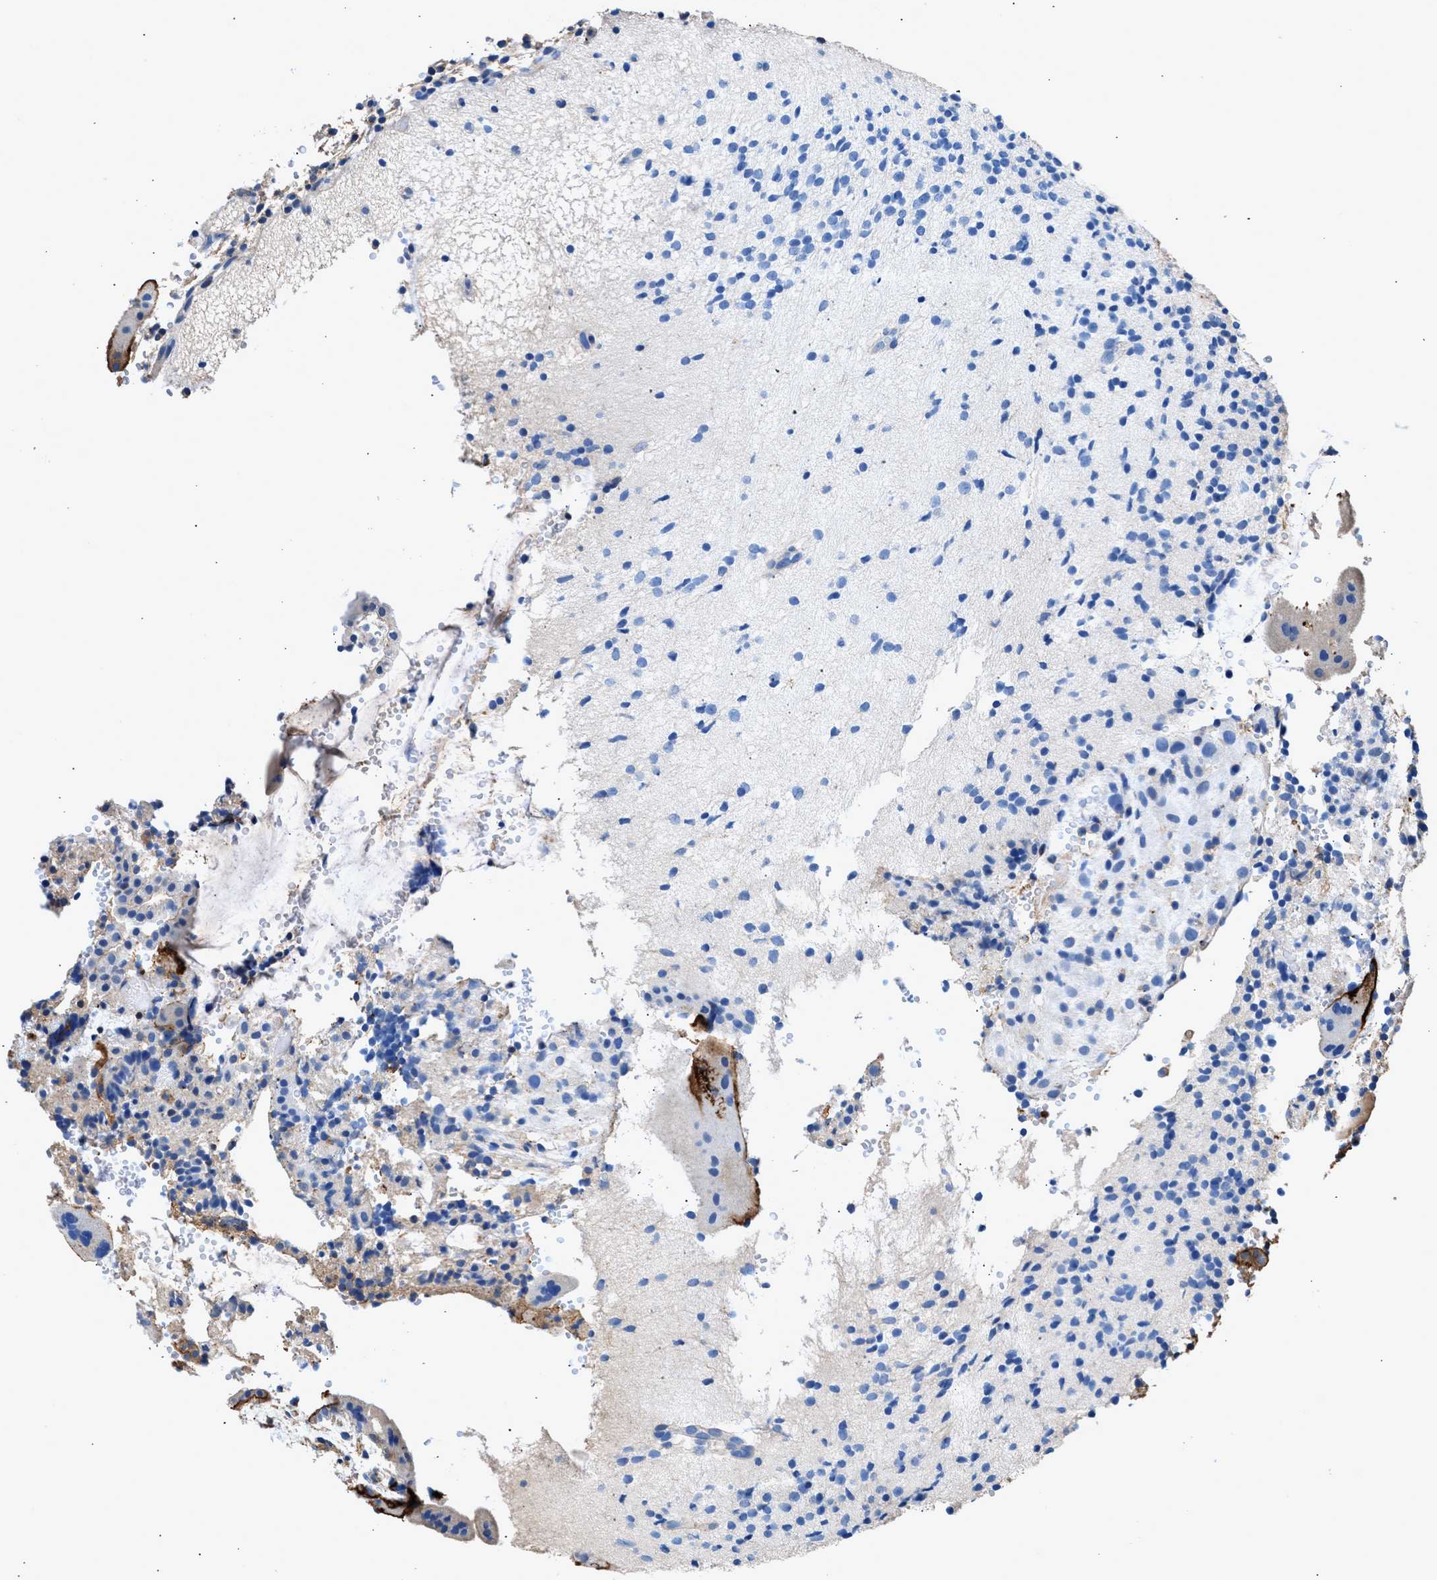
{"staining": {"intensity": "negative", "quantity": "none", "location": "none"}, "tissue": "placenta", "cell_type": "Decidual cells", "image_type": "normal", "snomed": [{"axis": "morphology", "description": "Normal tissue, NOS"}, {"axis": "topography", "description": "Placenta"}], "caption": "IHC image of benign placenta: human placenta stained with DAB (3,3'-diaminobenzidine) shows no significant protein staining in decidual cells.", "gene": "KCNQ4", "patient": {"sex": "female", "age": 18}}